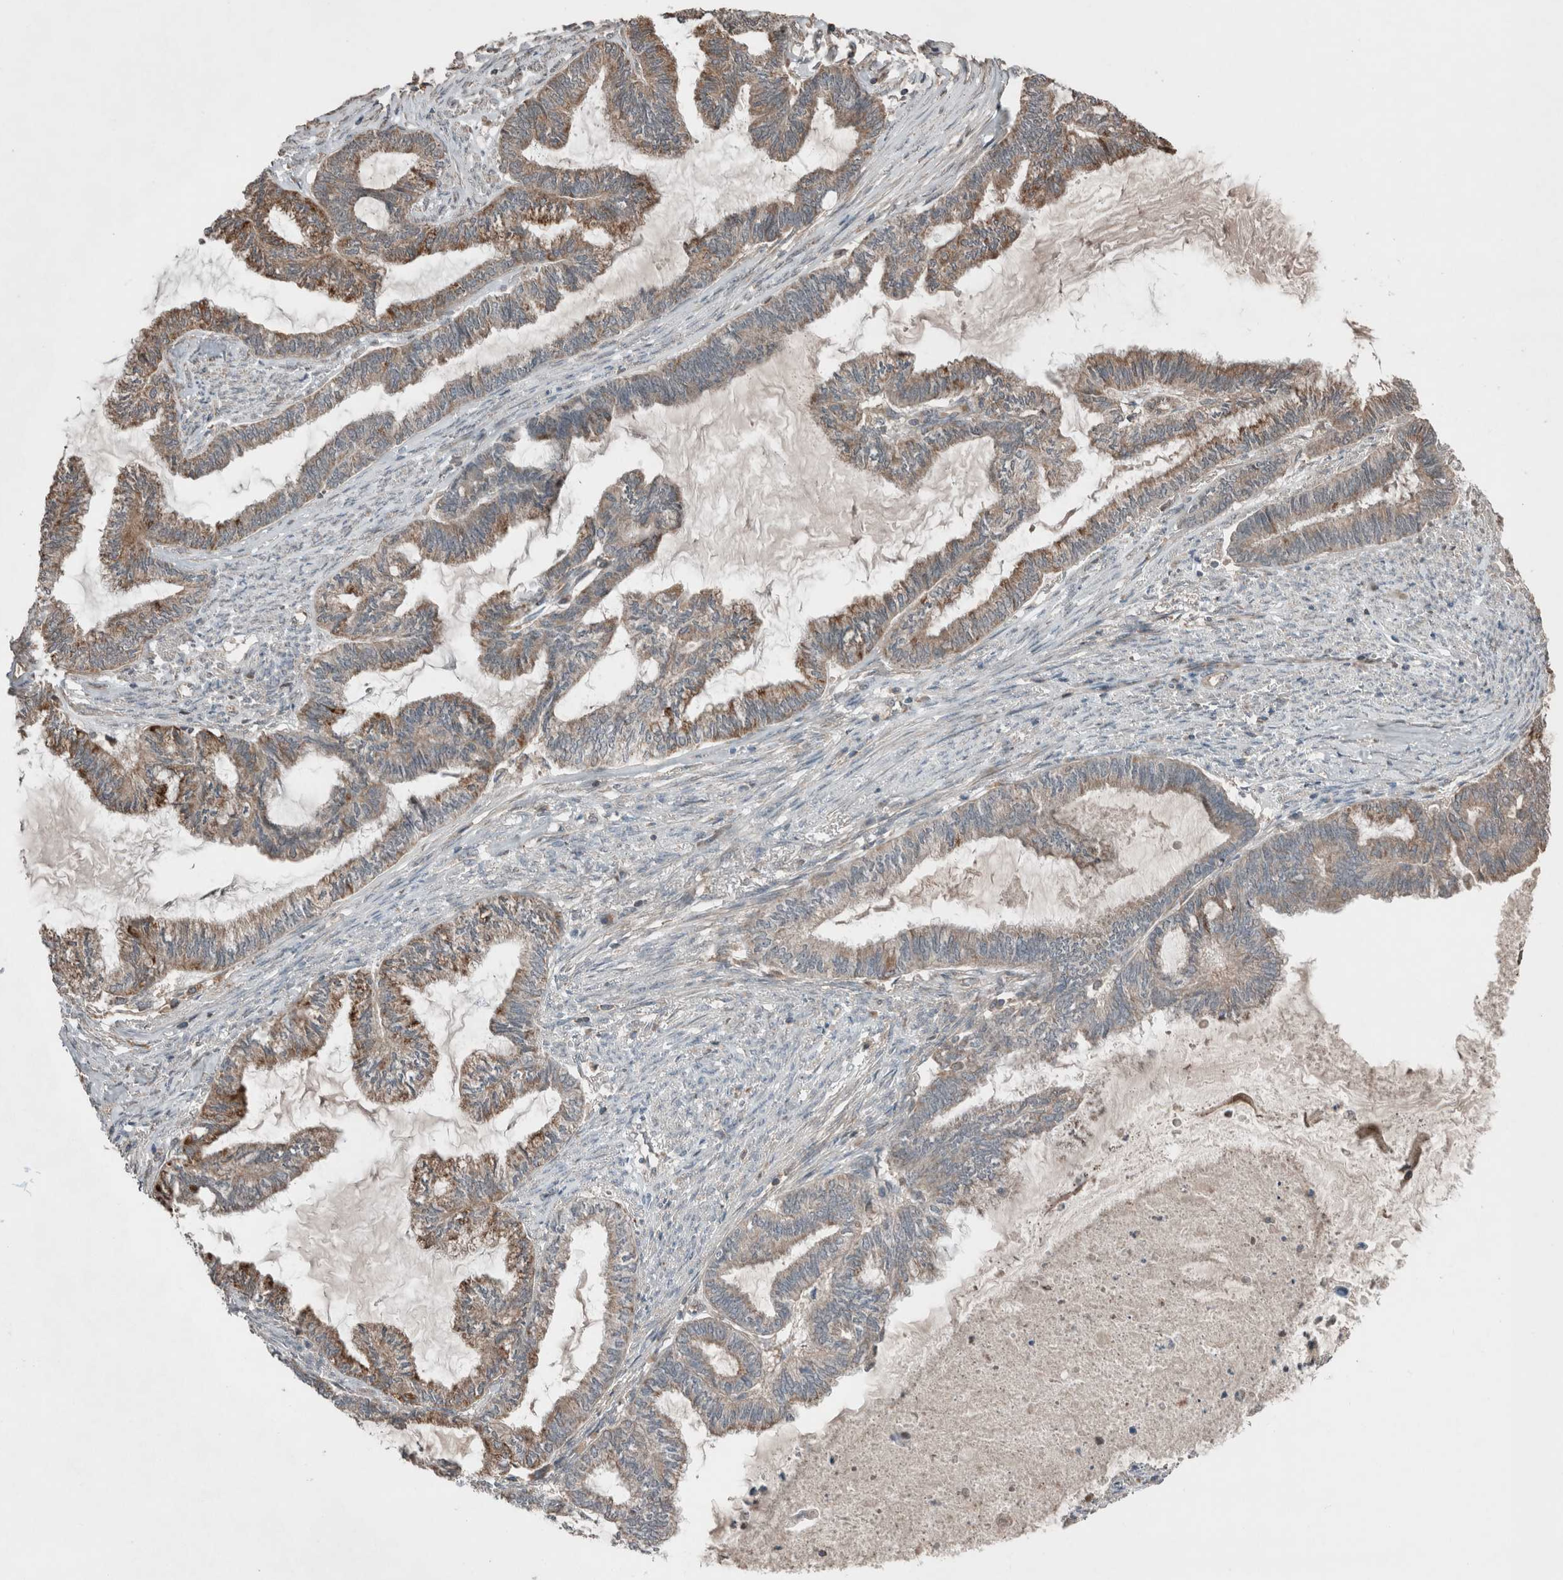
{"staining": {"intensity": "moderate", "quantity": "25%-75%", "location": "cytoplasmic/membranous"}, "tissue": "endometrial cancer", "cell_type": "Tumor cells", "image_type": "cancer", "snomed": [{"axis": "morphology", "description": "Adenocarcinoma, NOS"}, {"axis": "topography", "description": "Endometrium"}], "caption": "This is a micrograph of IHC staining of adenocarcinoma (endometrial), which shows moderate expression in the cytoplasmic/membranous of tumor cells.", "gene": "KLK14", "patient": {"sex": "female", "age": 86}}